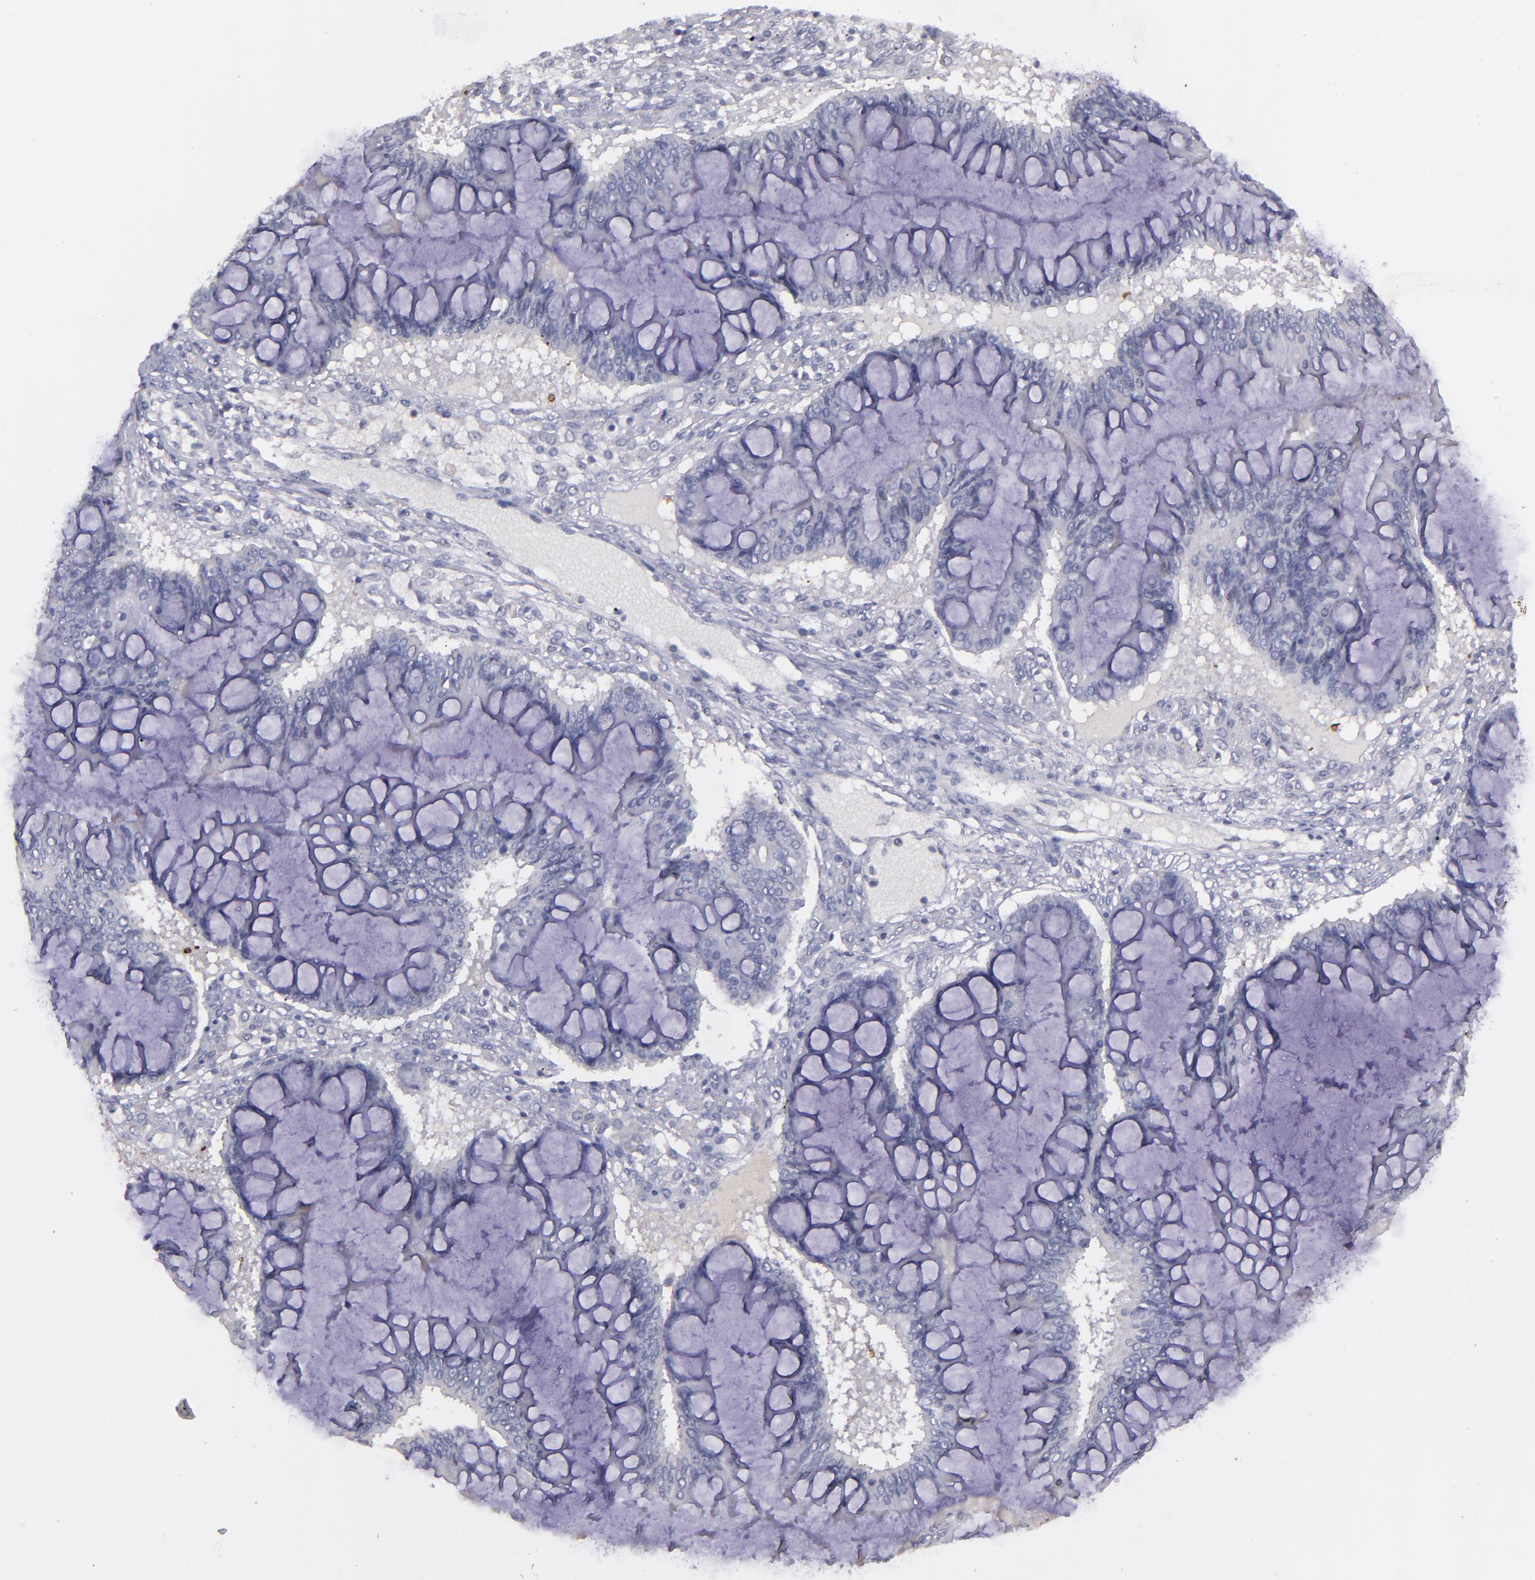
{"staining": {"intensity": "negative", "quantity": "none", "location": "none"}, "tissue": "ovarian cancer", "cell_type": "Tumor cells", "image_type": "cancer", "snomed": [{"axis": "morphology", "description": "Cystadenocarcinoma, mucinous, NOS"}, {"axis": "topography", "description": "Ovary"}], "caption": "DAB (3,3'-diaminobenzidine) immunohistochemical staining of mucinous cystadenocarcinoma (ovarian) shows no significant positivity in tumor cells. (IHC, brightfield microscopy, high magnification).", "gene": "MASP1", "patient": {"sex": "female", "age": 73}}